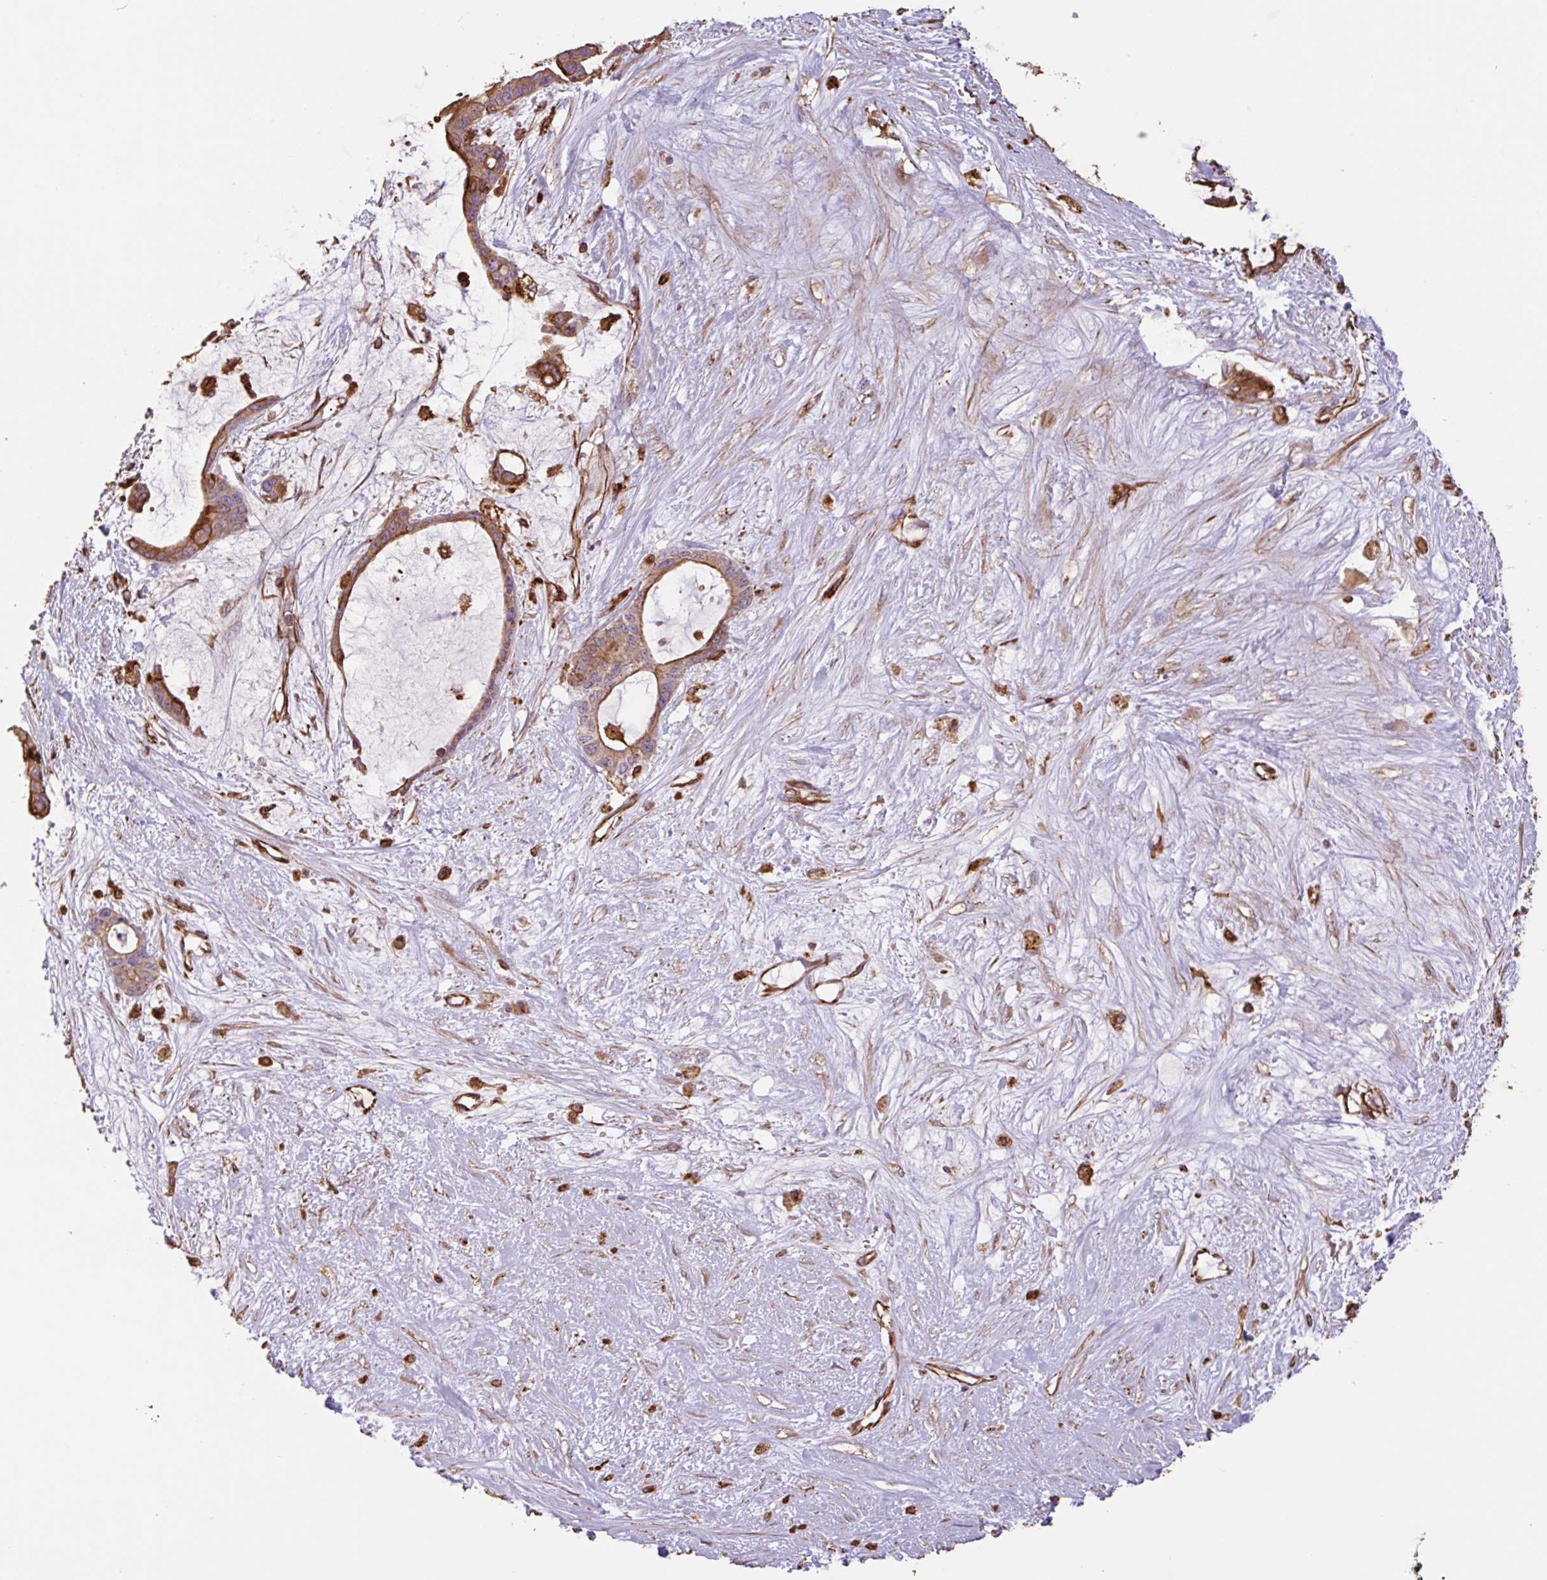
{"staining": {"intensity": "moderate", "quantity": ">75%", "location": "cytoplasmic/membranous"}, "tissue": "liver cancer", "cell_type": "Tumor cells", "image_type": "cancer", "snomed": [{"axis": "morphology", "description": "Normal tissue, NOS"}, {"axis": "morphology", "description": "Cholangiocarcinoma"}, {"axis": "topography", "description": "Liver"}, {"axis": "topography", "description": "Peripheral nerve tissue"}], "caption": "Immunohistochemistry histopathology image of neoplastic tissue: liver cholangiocarcinoma stained using immunohistochemistry shows medium levels of moderate protein expression localized specifically in the cytoplasmic/membranous of tumor cells, appearing as a cytoplasmic/membranous brown color.", "gene": "ZNF790", "patient": {"sex": "female", "age": 73}}